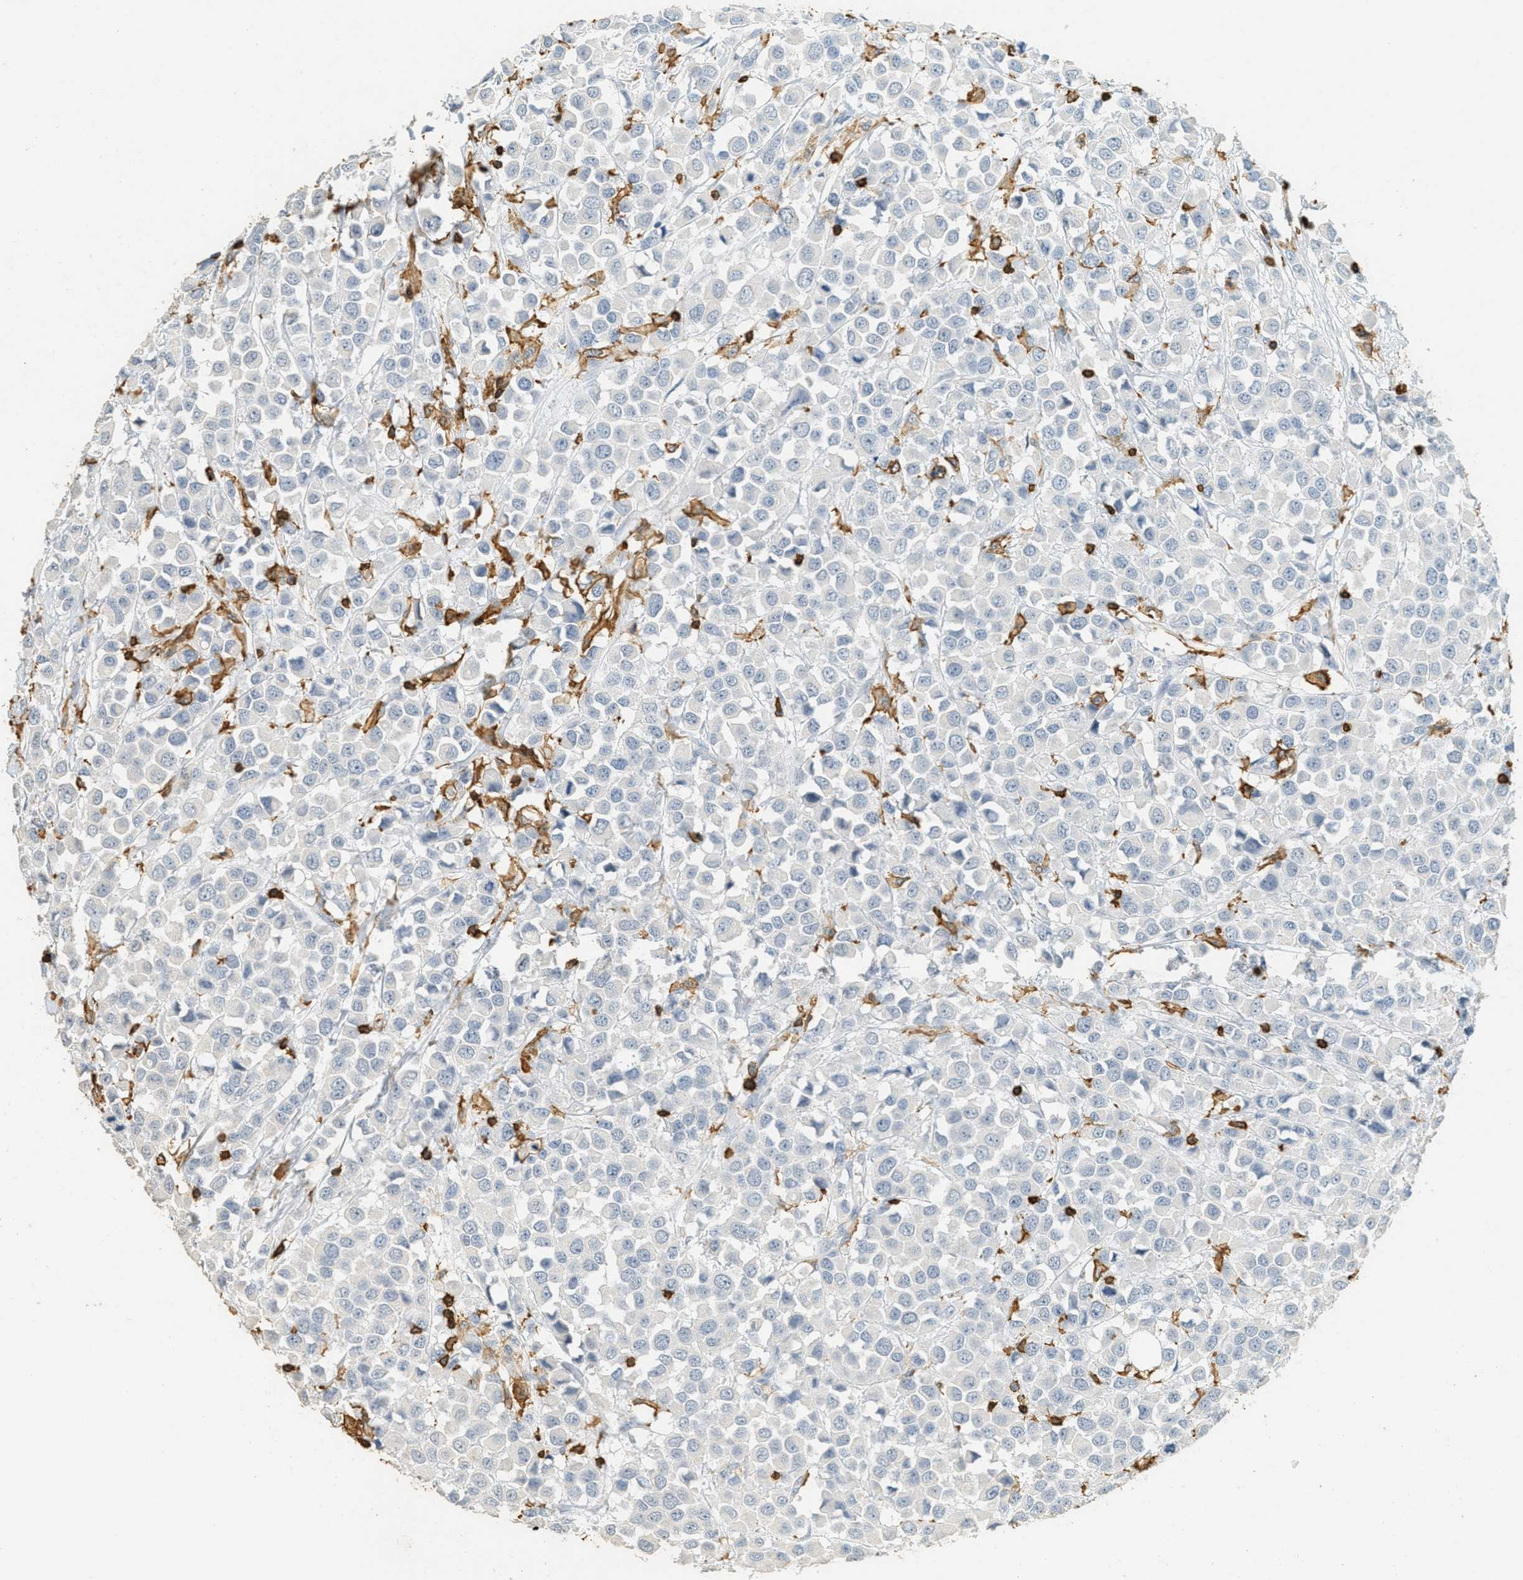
{"staining": {"intensity": "negative", "quantity": "none", "location": "none"}, "tissue": "breast cancer", "cell_type": "Tumor cells", "image_type": "cancer", "snomed": [{"axis": "morphology", "description": "Duct carcinoma"}, {"axis": "topography", "description": "Breast"}], "caption": "Immunohistochemistry (IHC) of breast cancer (infiltrating ductal carcinoma) displays no staining in tumor cells.", "gene": "LSP1", "patient": {"sex": "female", "age": 61}}